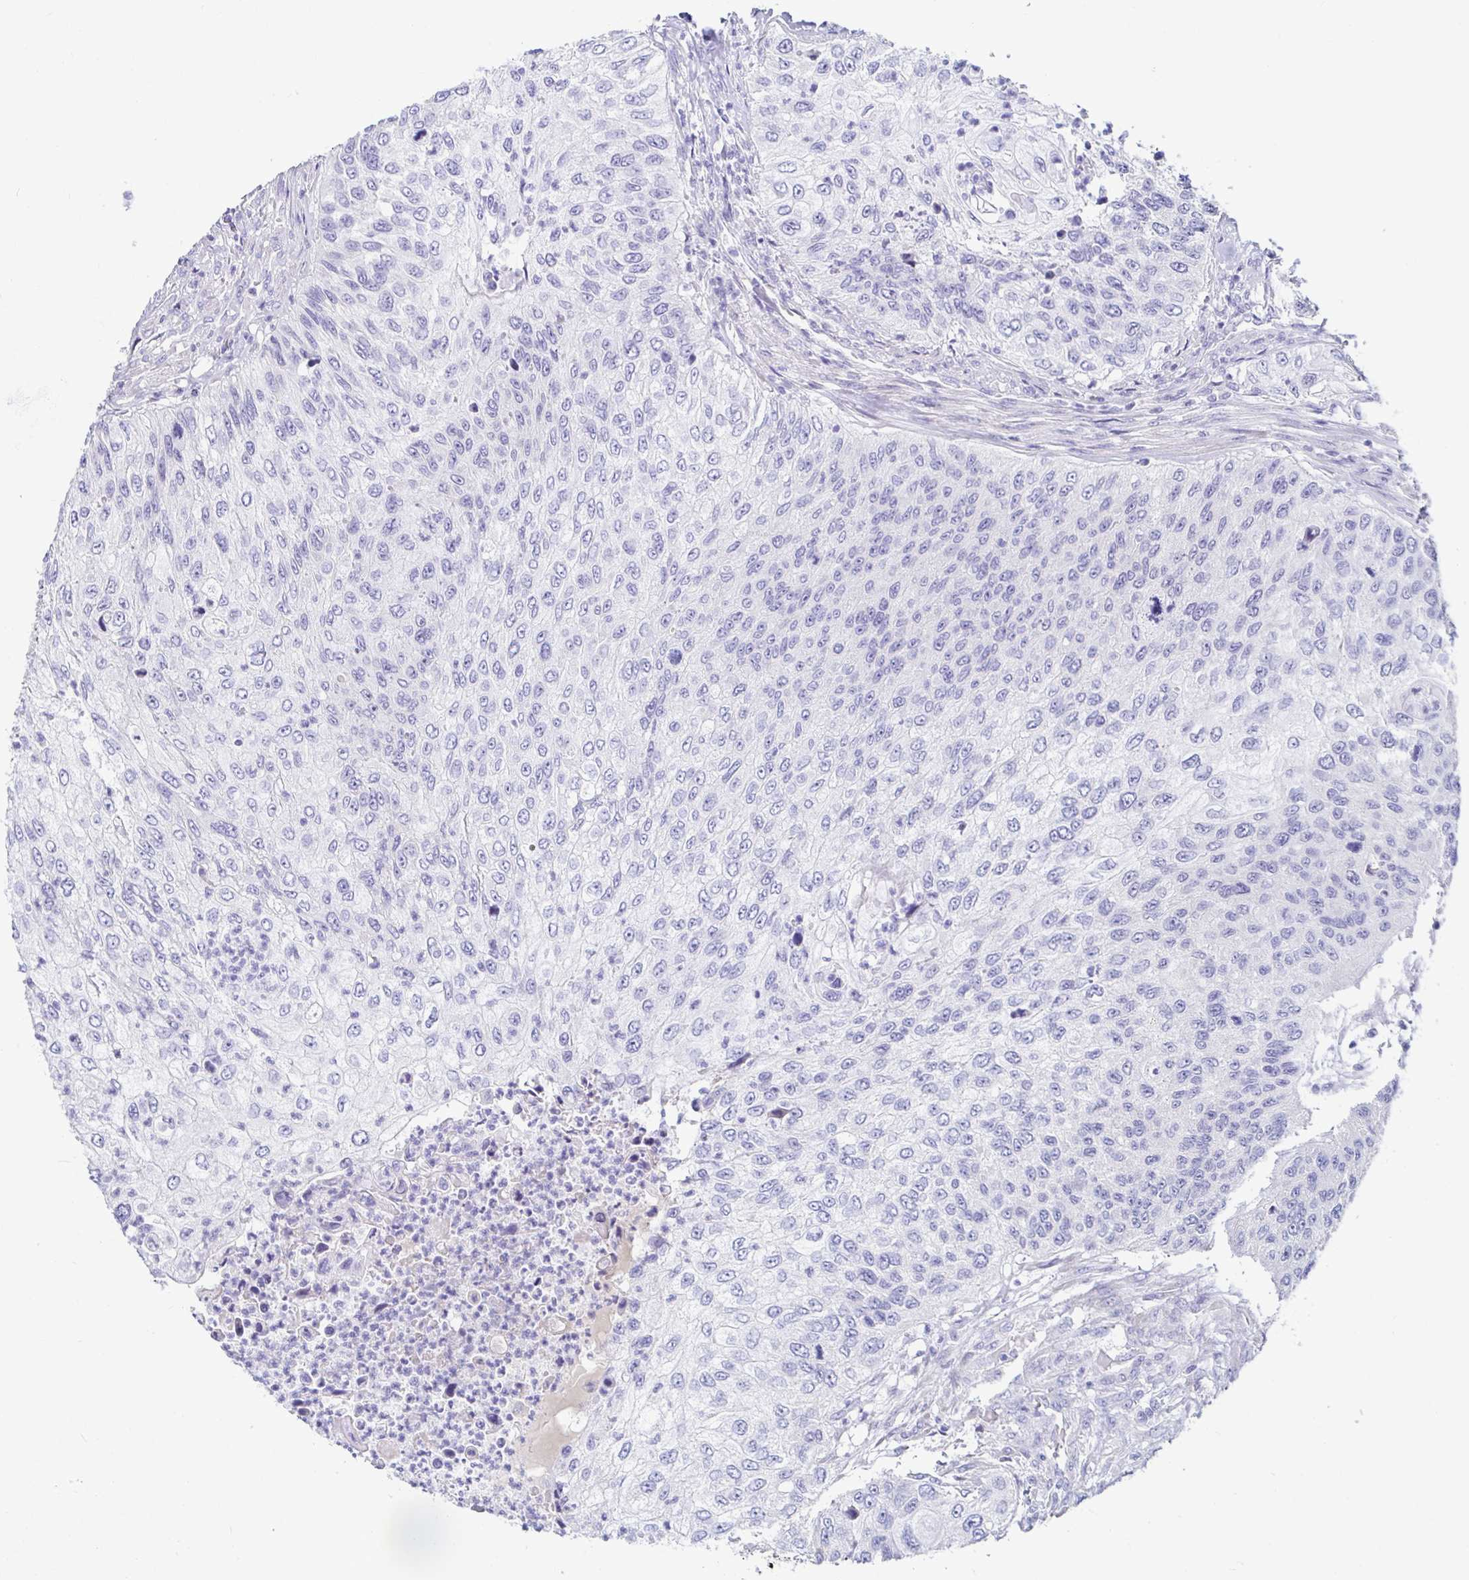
{"staining": {"intensity": "negative", "quantity": "none", "location": "none"}, "tissue": "urothelial cancer", "cell_type": "Tumor cells", "image_type": "cancer", "snomed": [{"axis": "morphology", "description": "Urothelial carcinoma, High grade"}, {"axis": "topography", "description": "Urinary bladder"}], "caption": "Tumor cells show no significant staining in high-grade urothelial carcinoma.", "gene": "C4orf17", "patient": {"sex": "female", "age": 60}}